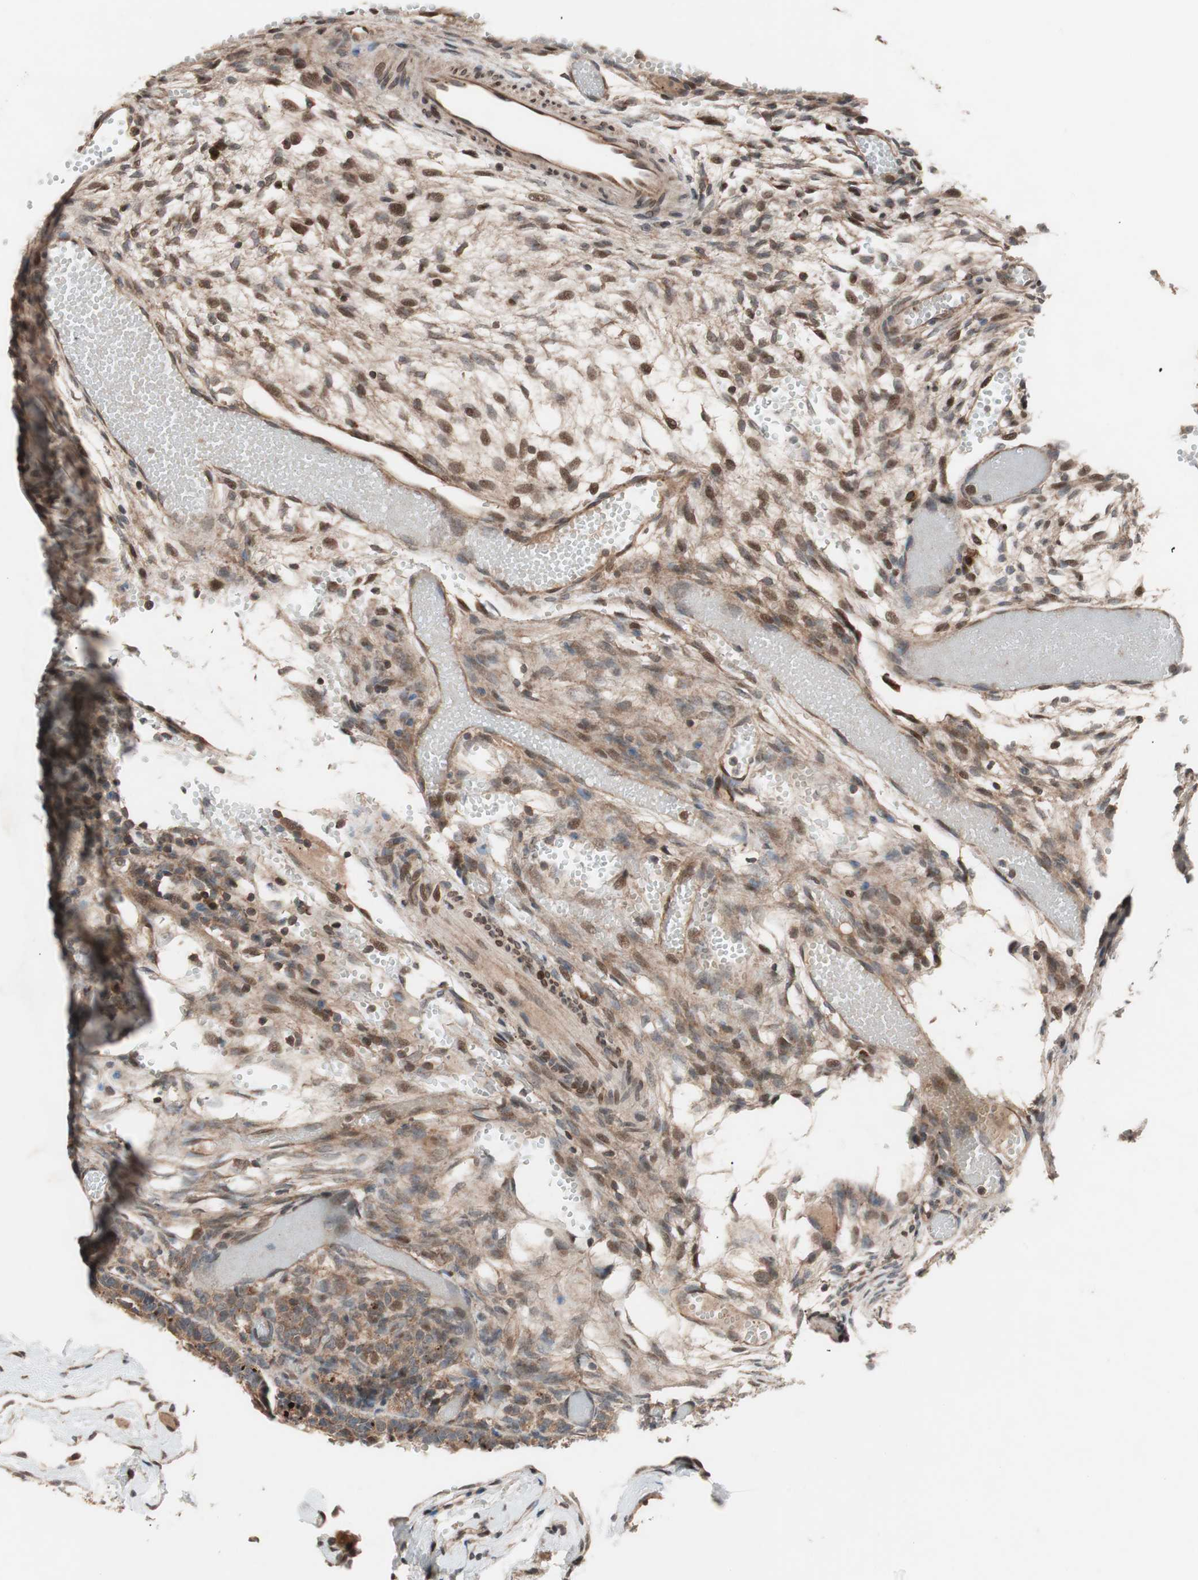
{"staining": {"intensity": "moderate", "quantity": ">75%", "location": "cytoplasmic/membranous,nuclear"}, "tissue": "ovary", "cell_type": "Ovarian stroma cells", "image_type": "normal", "snomed": [{"axis": "morphology", "description": "Normal tissue, NOS"}, {"axis": "topography", "description": "Ovary"}], "caption": "Immunohistochemistry of unremarkable human ovary shows medium levels of moderate cytoplasmic/membranous,nuclear expression in about >75% of ovarian stroma cells. Ihc stains the protein of interest in brown and the nuclei are stained blue.", "gene": "NF2", "patient": {"sex": "female", "age": 35}}